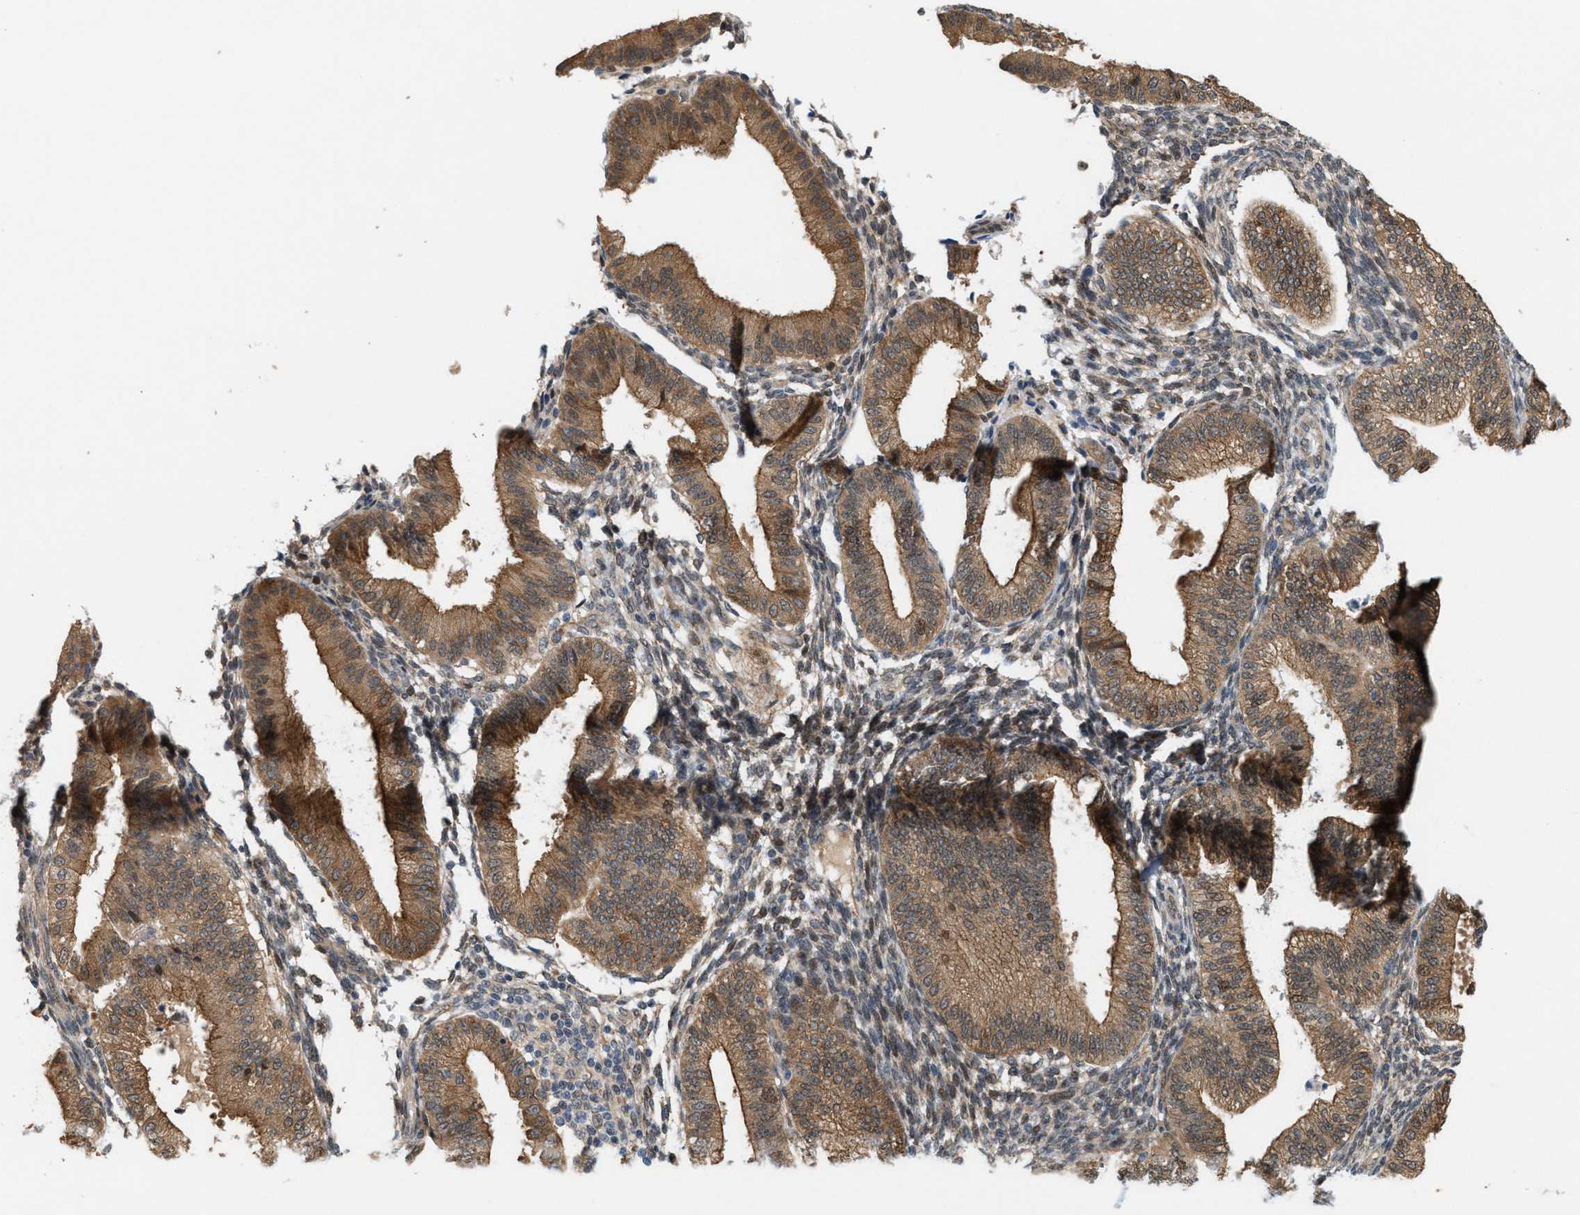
{"staining": {"intensity": "moderate", "quantity": "25%-75%", "location": "cytoplasmic/membranous"}, "tissue": "endometrium", "cell_type": "Cells in endometrial stroma", "image_type": "normal", "snomed": [{"axis": "morphology", "description": "Normal tissue, NOS"}, {"axis": "topography", "description": "Endometrium"}], "caption": "Moderate cytoplasmic/membranous protein positivity is identified in about 25%-75% of cells in endometrial stroma in endometrium. Using DAB (brown) and hematoxylin (blue) stains, captured at high magnification using brightfield microscopy.", "gene": "MFSD6", "patient": {"sex": "female", "age": 39}}